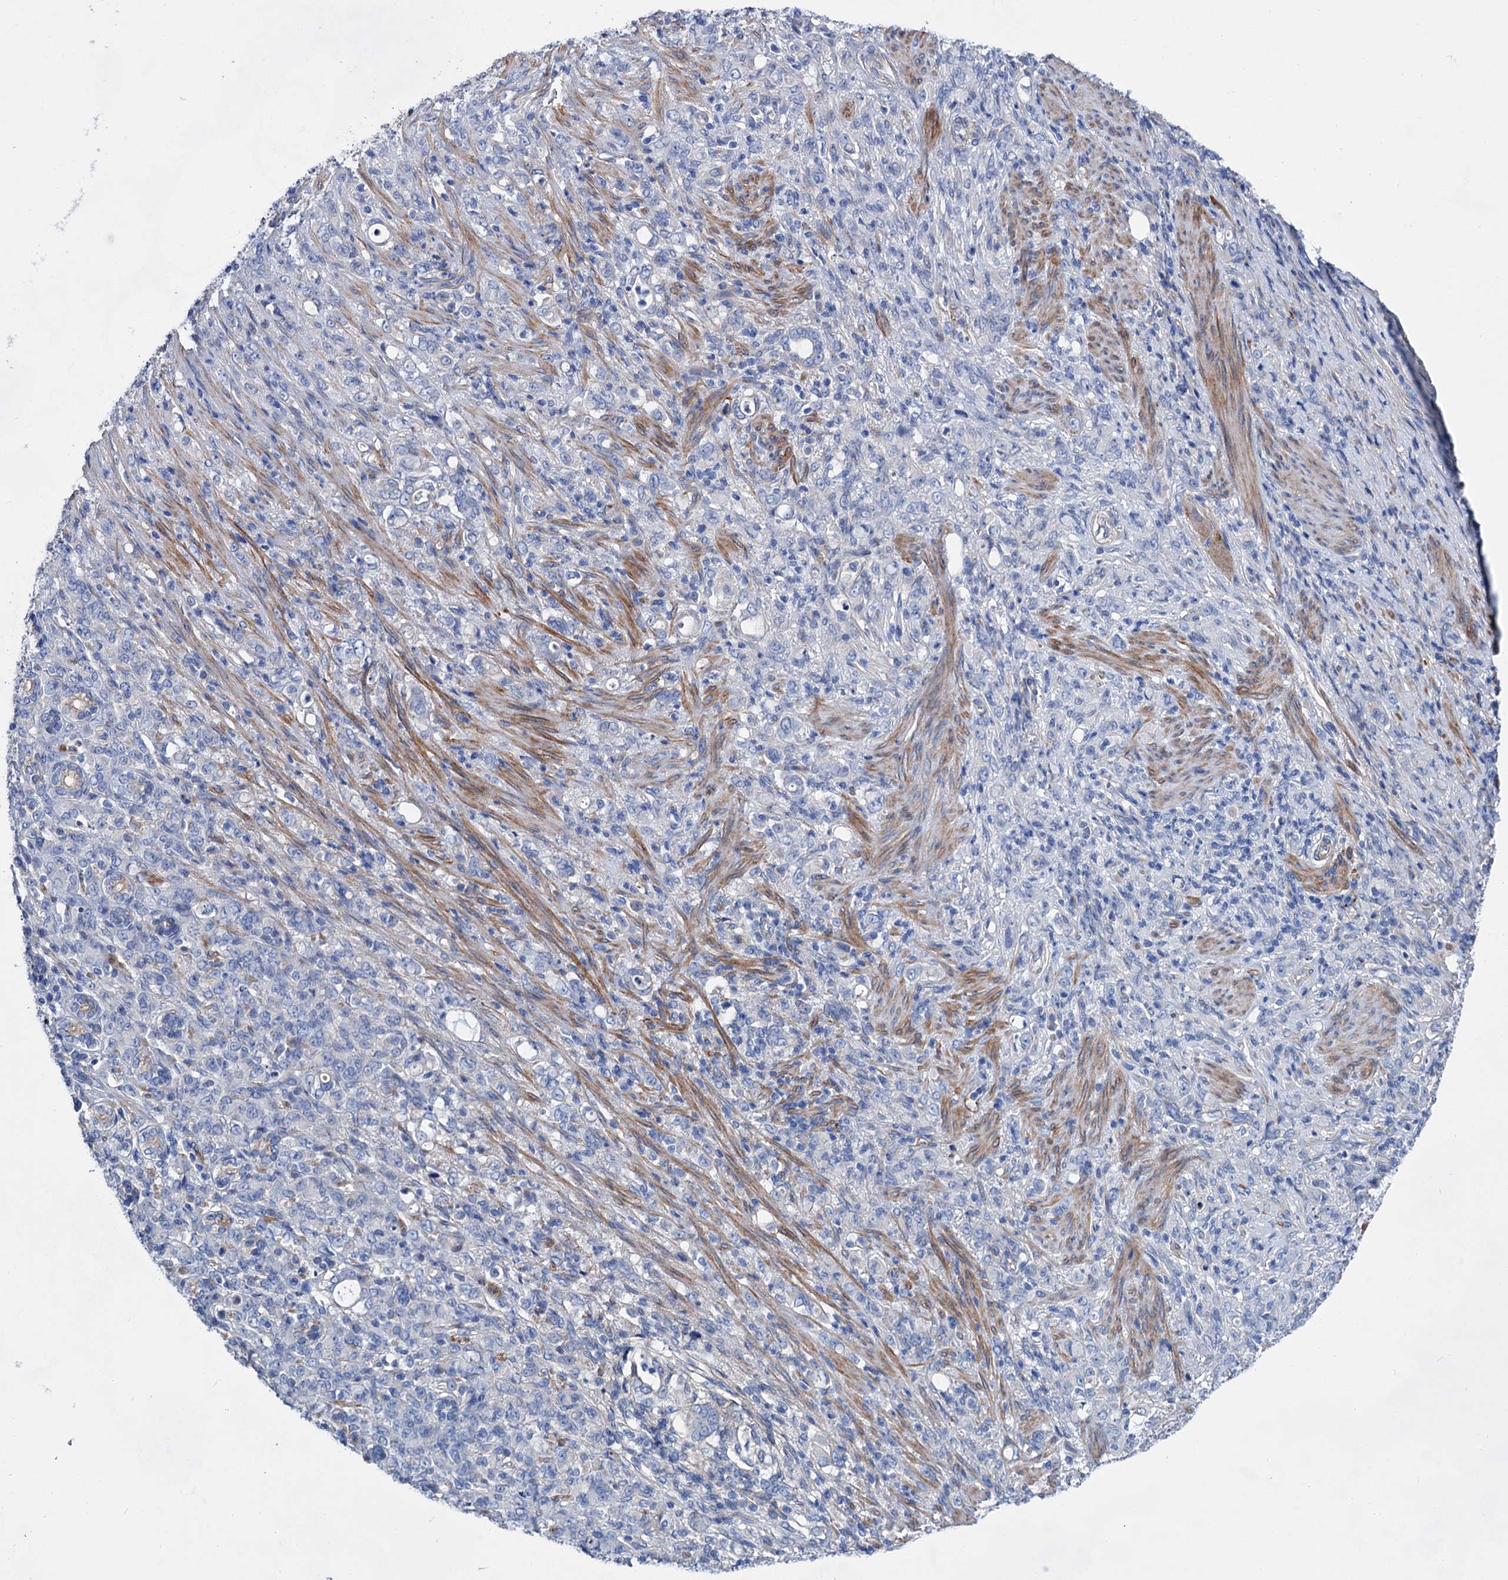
{"staining": {"intensity": "negative", "quantity": "none", "location": "none"}, "tissue": "stomach cancer", "cell_type": "Tumor cells", "image_type": "cancer", "snomed": [{"axis": "morphology", "description": "Adenocarcinoma, NOS"}, {"axis": "topography", "description": "Stomach"}], "caption": "Stomach cancer stained for a protein using immunohistochemistry displays no expression tumor cells.", "gene": "GPR155", "patient": {"sex": "female", "age": 79}}